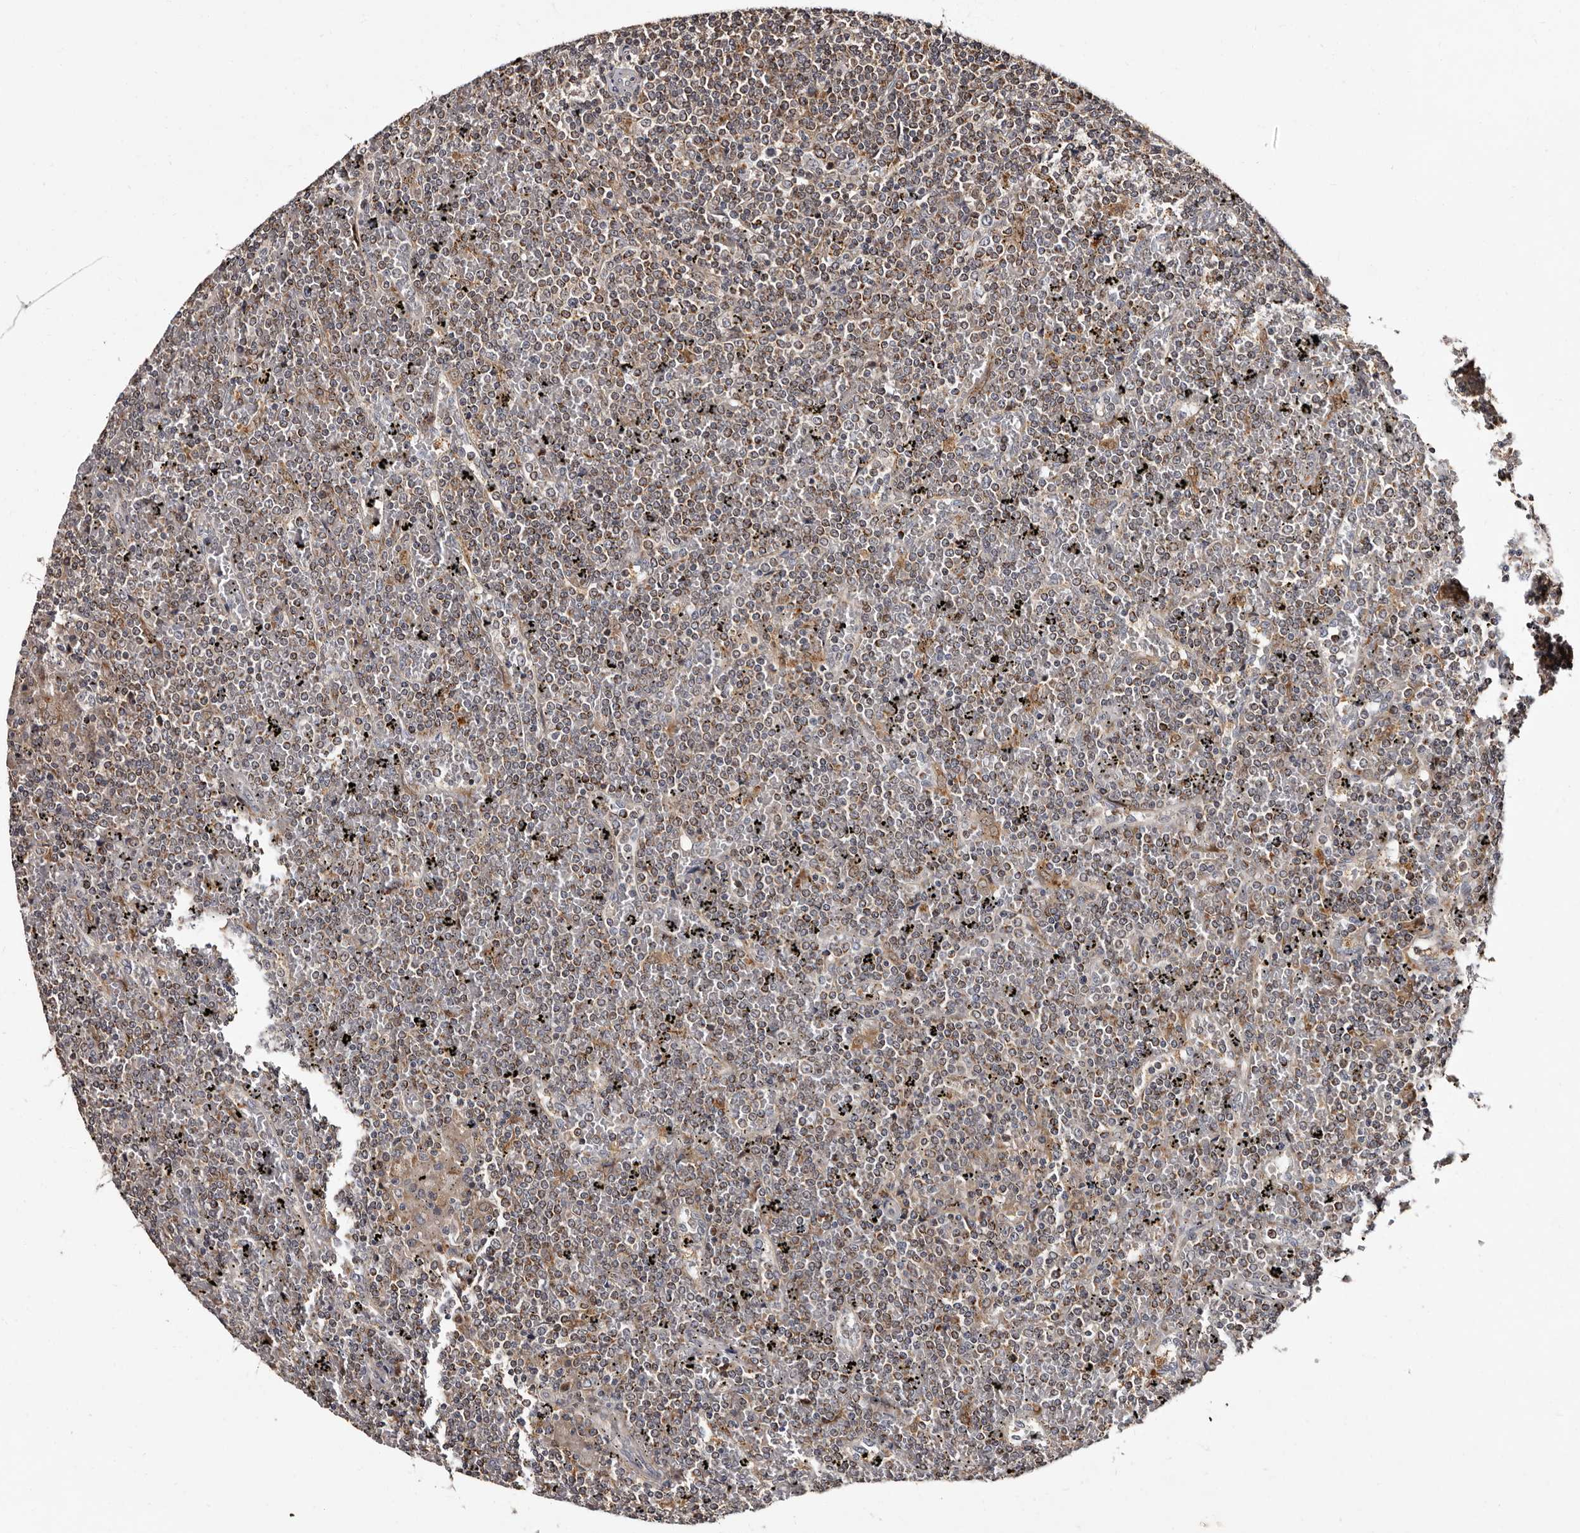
{"staining": {"intensity": "weak", "quantity": ">75%", "location": "cytoplasmic/membranous"}, "tissue": "lymphoma", "cell_type": "Tumor cells", "image_type": "cancer", "snomed": [{"axis": "morphology", "description": "Malignant lymphoma, non-Hodgkin's type, Low grade"}, {"axis": "topography", "description": "Spleen"}], "caption": "Immunohistochemical staining of human lymphoma shows low levels of weak cytoplasmic/membranous protein positivity in about >75% of tumor cells.", "gene": "DNPH1", "patient": {"sex": "female", "age": 19}}